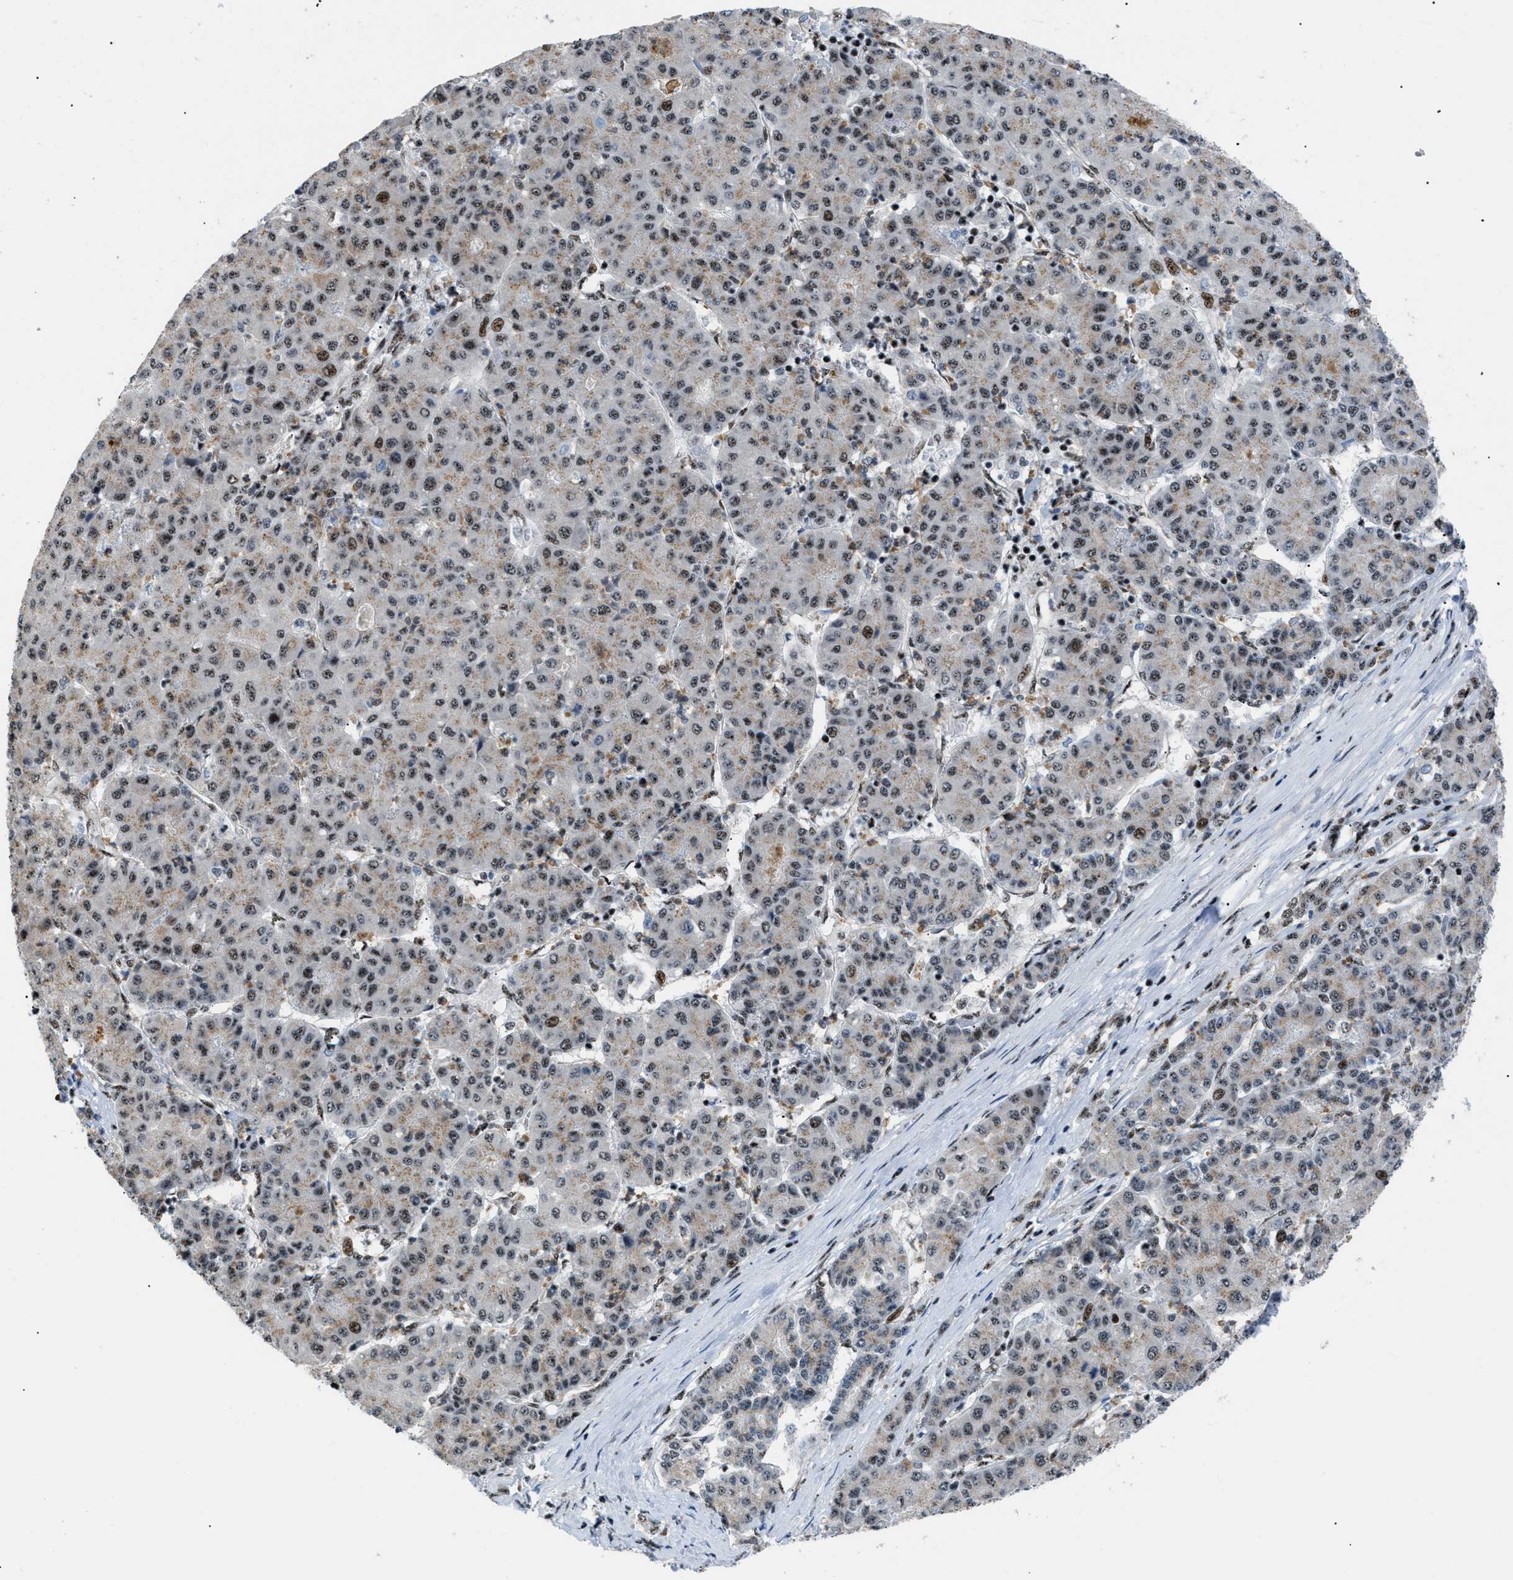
{"staining": {"intensity": "moderate", "quantity": ">75%", "location": "nuclear"}, "tissue": "liver cancer", "cell_type": "Tumor cells", "image_type": "cancer", "snomed": [{"axis": "morphology", "description": "Carcinoma, Hepatocellular, NOS"}, {"axis": "topography", "description": "Liver"}], "caption": "This is an image of IHC staining of liver cancer (hepatocellular carcinoma), which shows moderate staining in the nuclear of tumor cells.", "gene": "CDR2", "patient": {"sex": "male", "age": 65}}